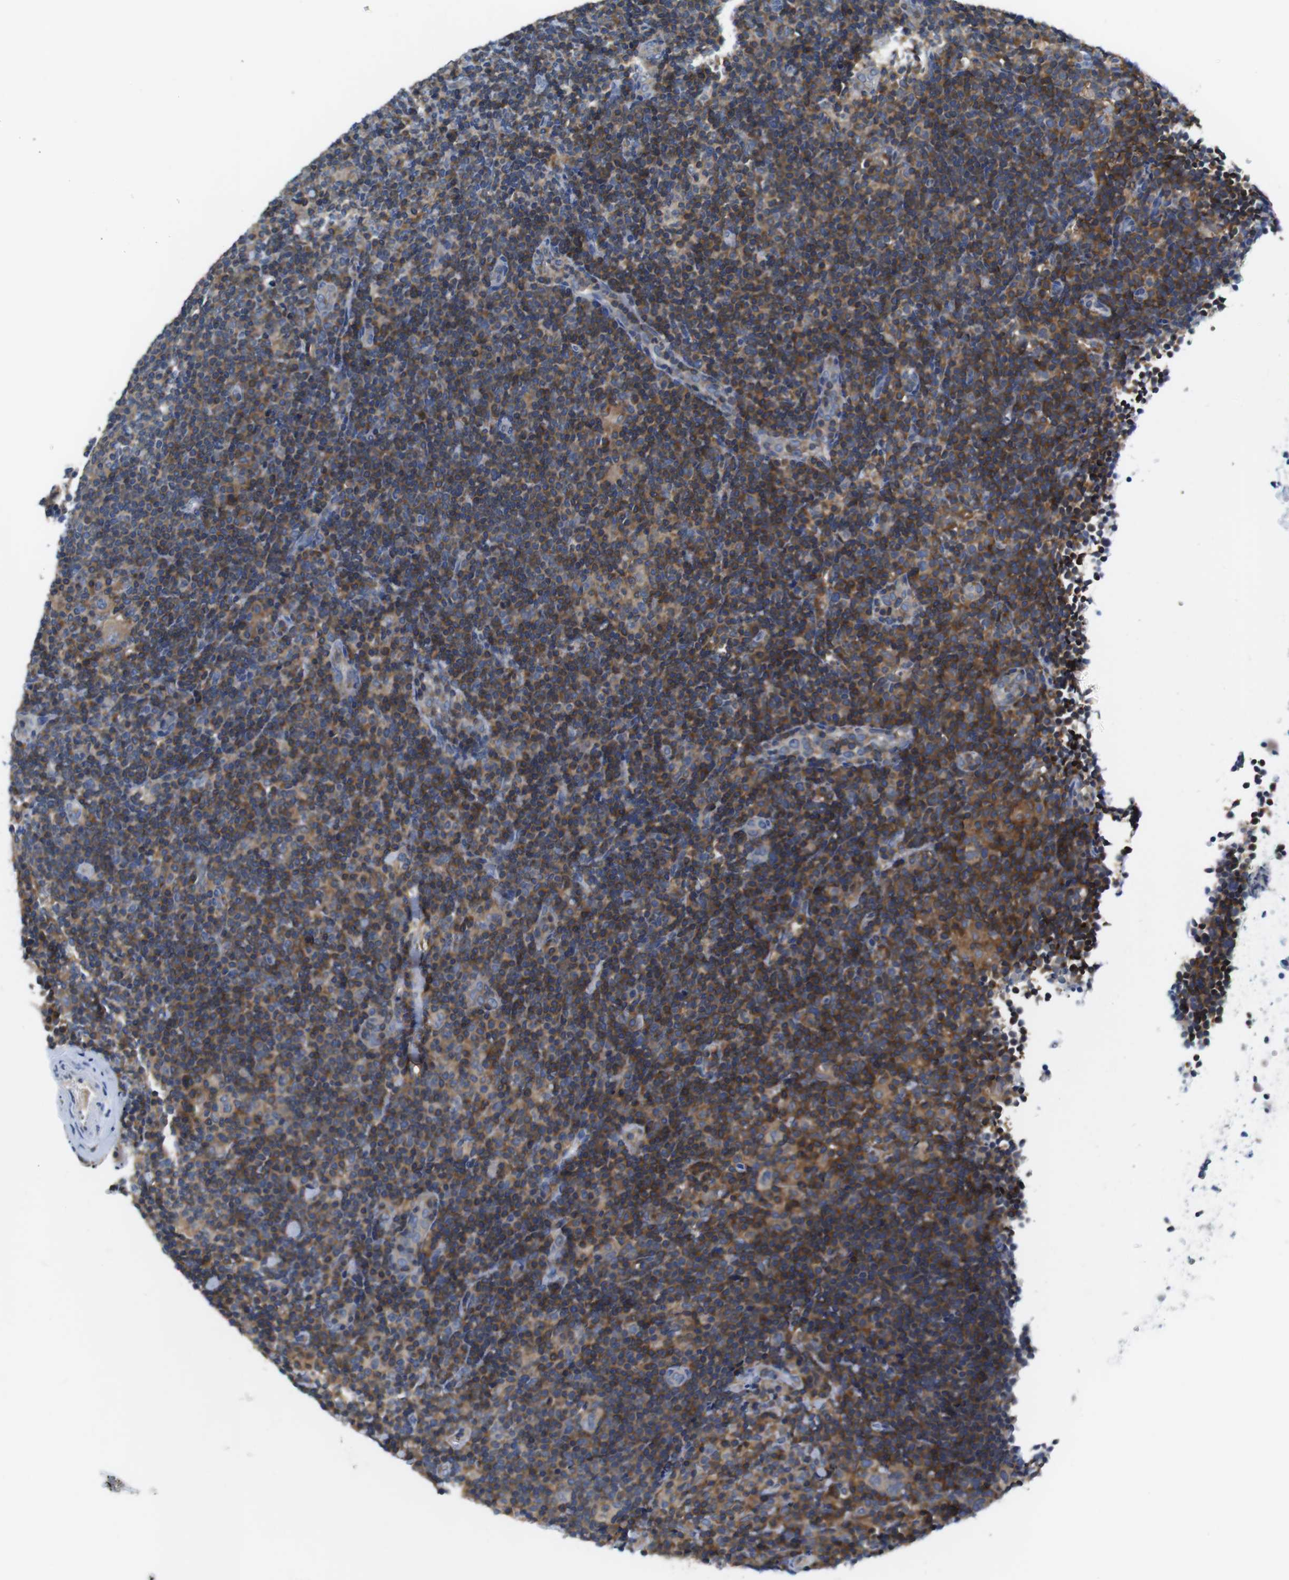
{"staining": {"intensity": "weak", "quantity": "<25%", "location": "cytoplasmic/membranous"}, "tissue": "lymphoma", "cell_type": "Tumor cells", "image_type": "cancer", "snomed": [{"axis": "morphology", "description": "Hodgkin's disease, NOS"}, {"axis": "topography", "description": "Lymph node"}], "caption": "Tumor cells show no significant expression in lymphoma. (Stains: DAB immunohistochemistry with hematoxylin counter stain, Microscopy: brightfield microscopy at high magnification).", "gene": "PIK3CD", "patient": {"sex": "female", "age": 57}}